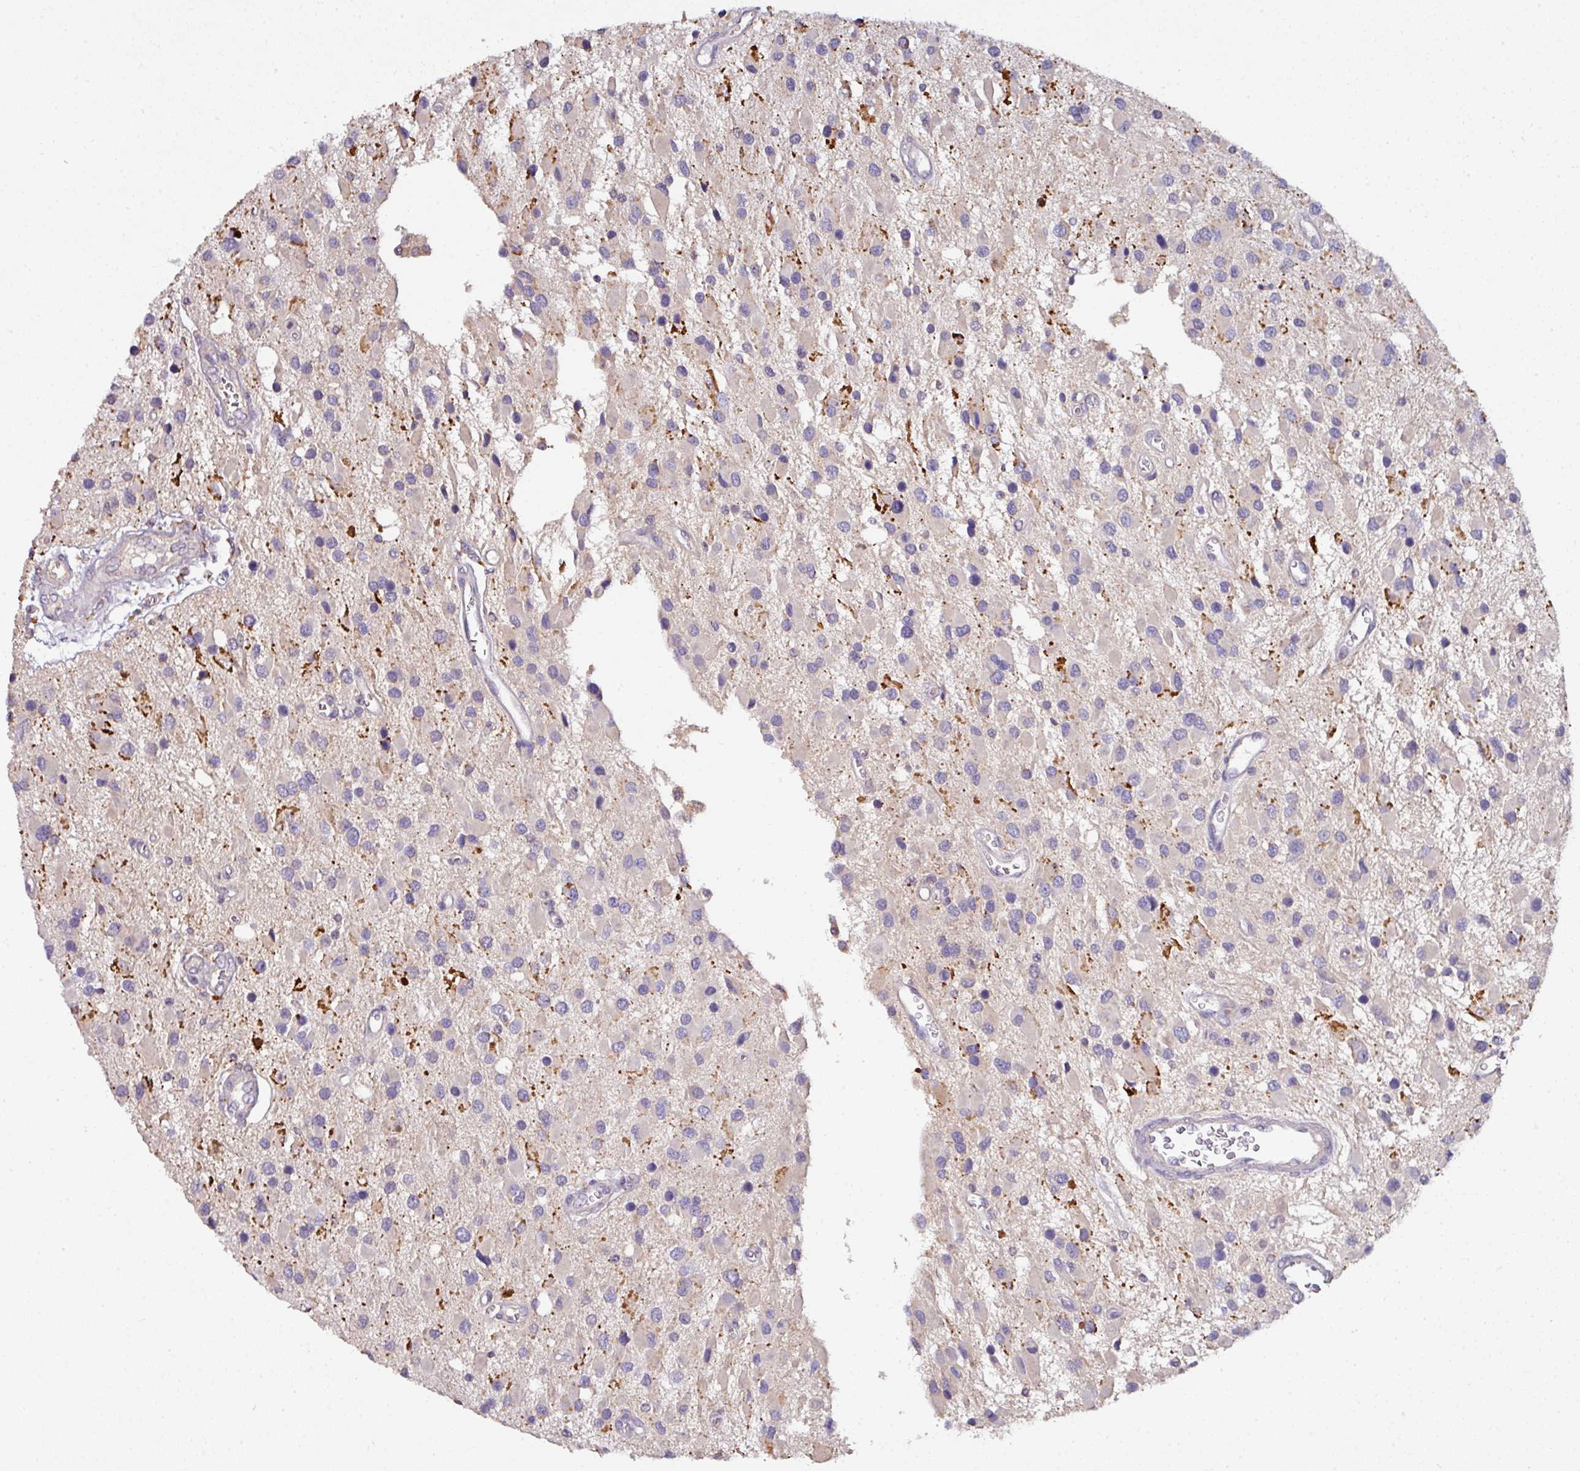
{"staining": {"intensity": "negative", "quantity": "none", "location": "none"}, "tissue": "glioma", "cell_type": "Tumor cells", "image_type": "cancer", "snomed": [{"axis": "morphology", "description": "Glioma, malignant, High grade"}, {"axis": "topography", "description": "Brain"}], "caption": "An immunohistochemistry image of malignant glioma (high-grade) is shown. There is no staining in tumor cells of malignant glioma (high-grade).", "gene": "AEBP2", "patient": {"sex": "male", "age": 53}}